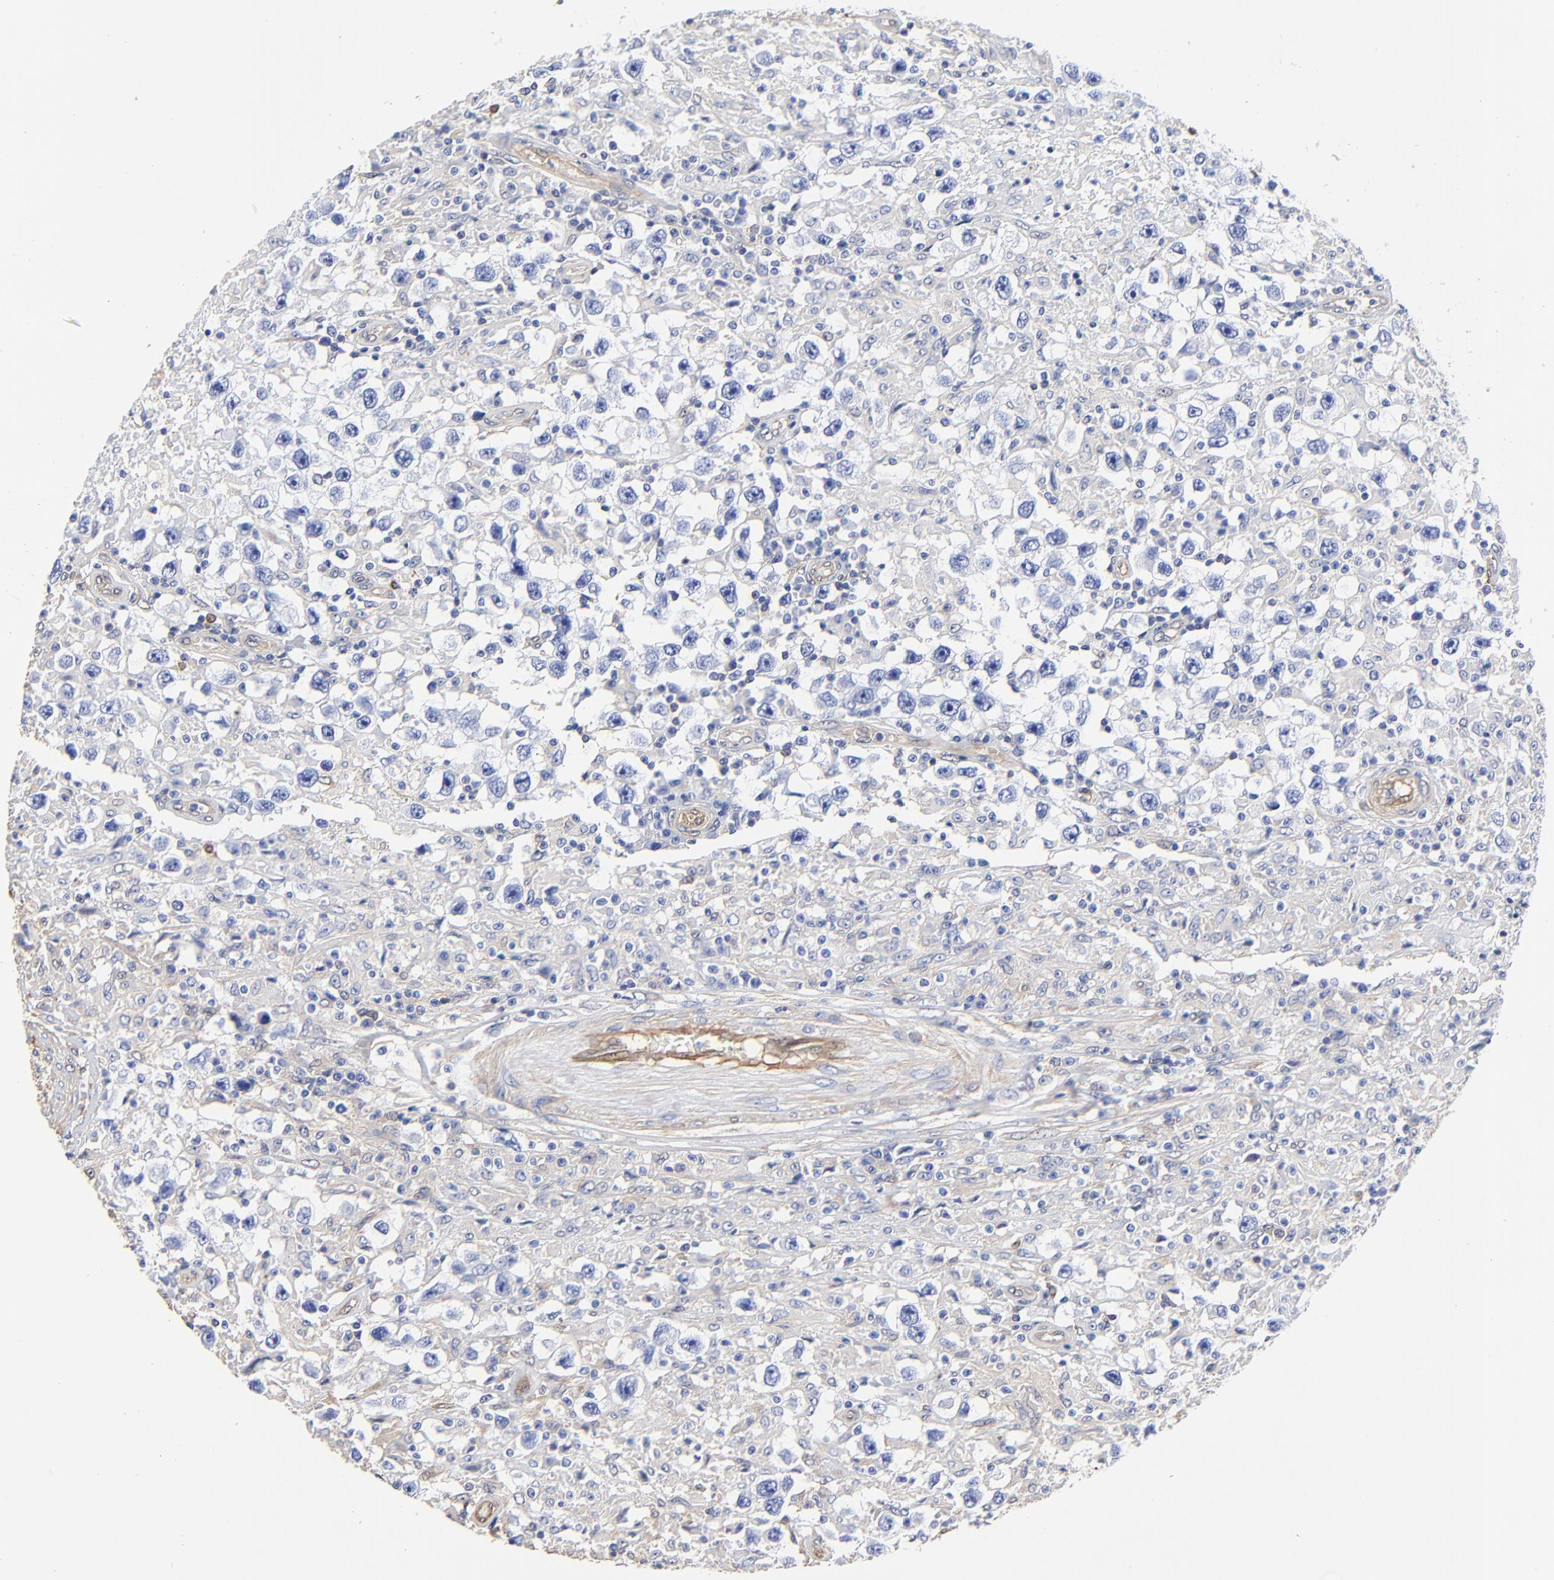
{"staining": {"intensity": "negative", "quantity": "none", "location": "none"}, "tissue": "testis cancer", "cell_type": "Tumor cells", "image_type": "cancer", "snomed": [{"axis": "morphology", "description": "Seminoma, NOS"}, {"axis": "topography", "description": "Testis"}], "caption": "The image displays no significant staining in tumor cells of testis cancer (seminoma).", "gene": "TAGLN2", "patient": {"sex": "male", "age": 34}}